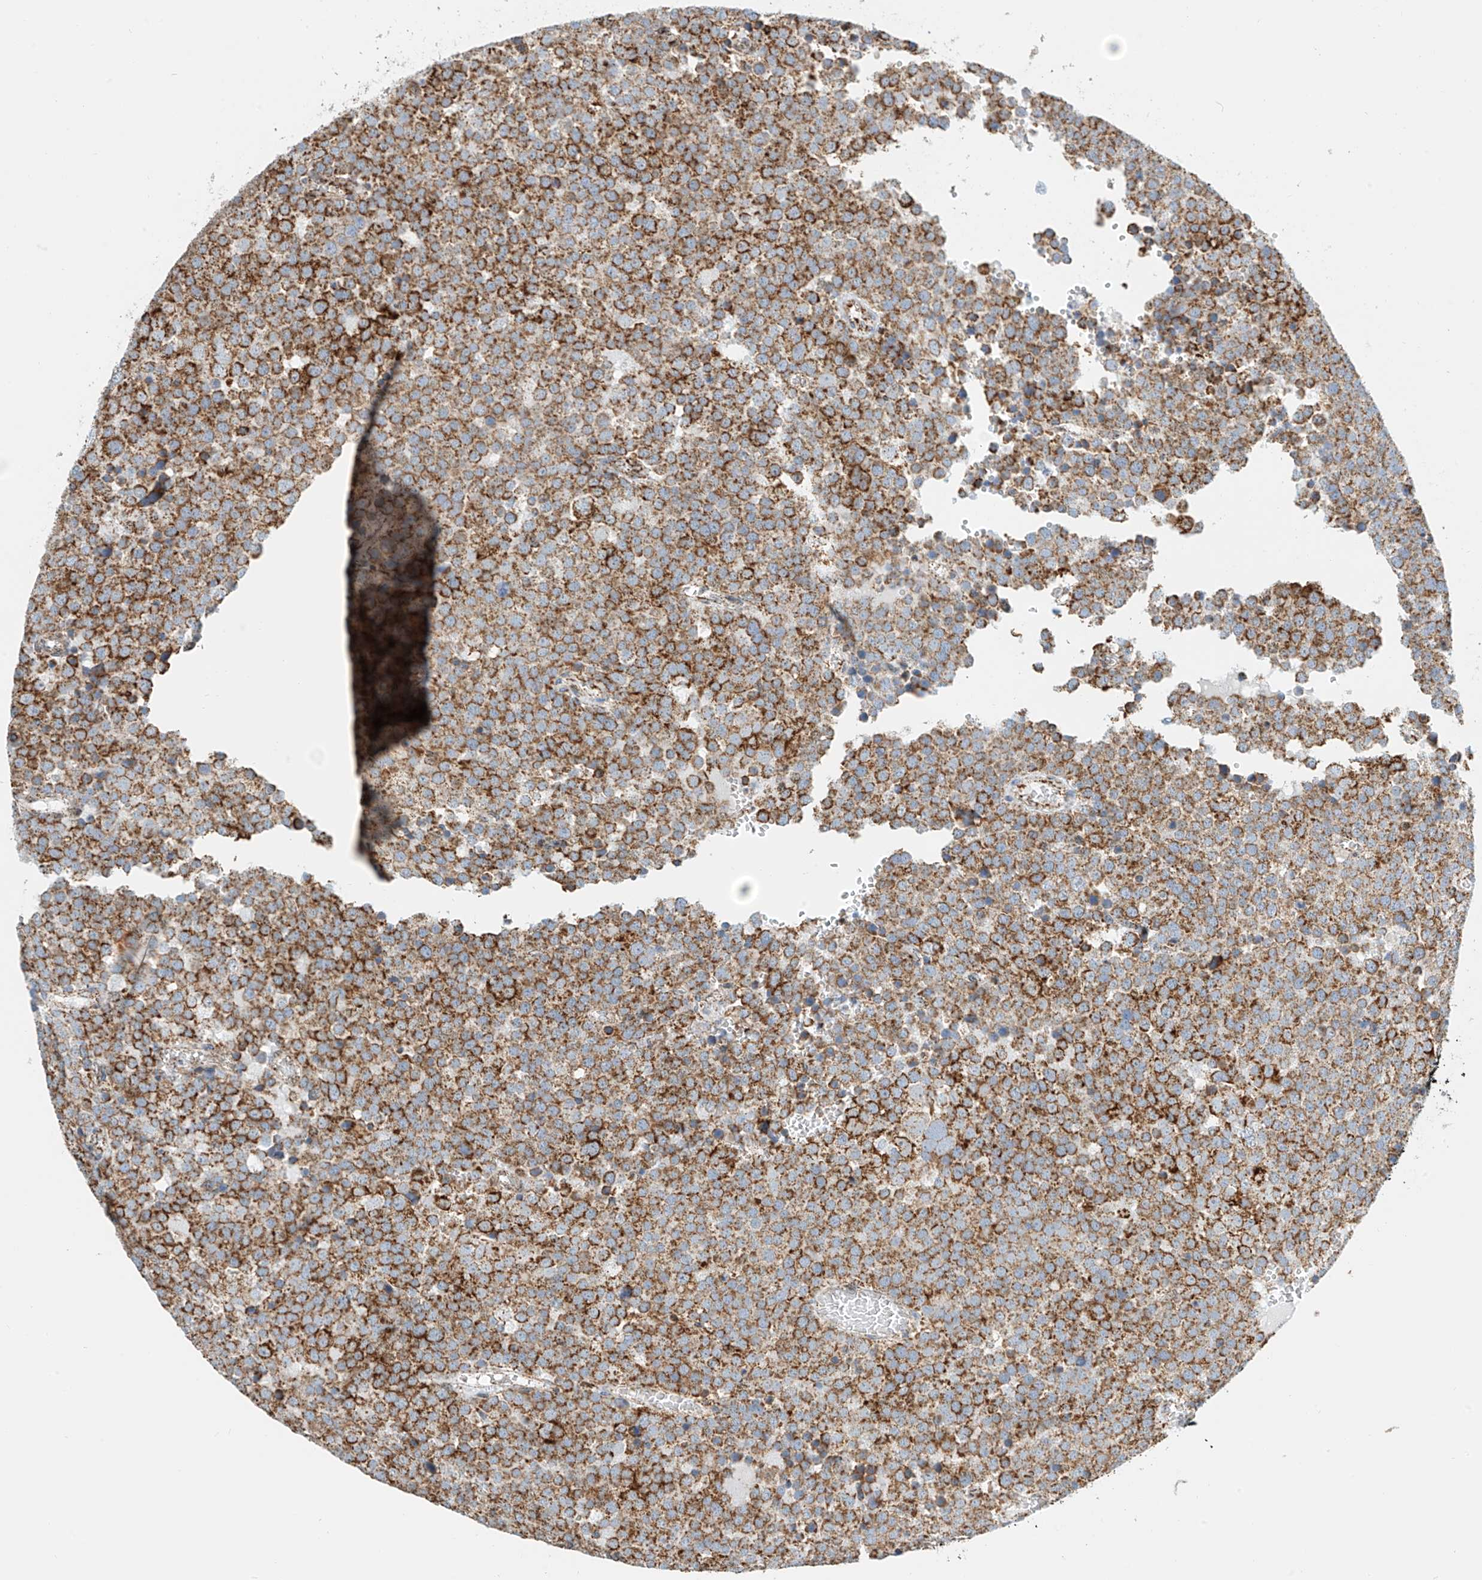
{"staining": {"intensity": "strong", "quantity": ">75%", "location": "cytoplasmic/membranous"}, "tissue": "testis cancer", "cell_type": "Tumor cells", "image_type": "cancer", "snomed": [{"axis": "morphology", "description": "Seminoma, NOS"}, {"axis": "topography", "description": "Testis"}], "caption": "Tumor cells reveal high levels of strong cytoplasmic/membranous expression in about >75% of cells in human testis cancer (seminoma).", "gene": "PPA2", "patient": {"sex": "male", "age": 71}}